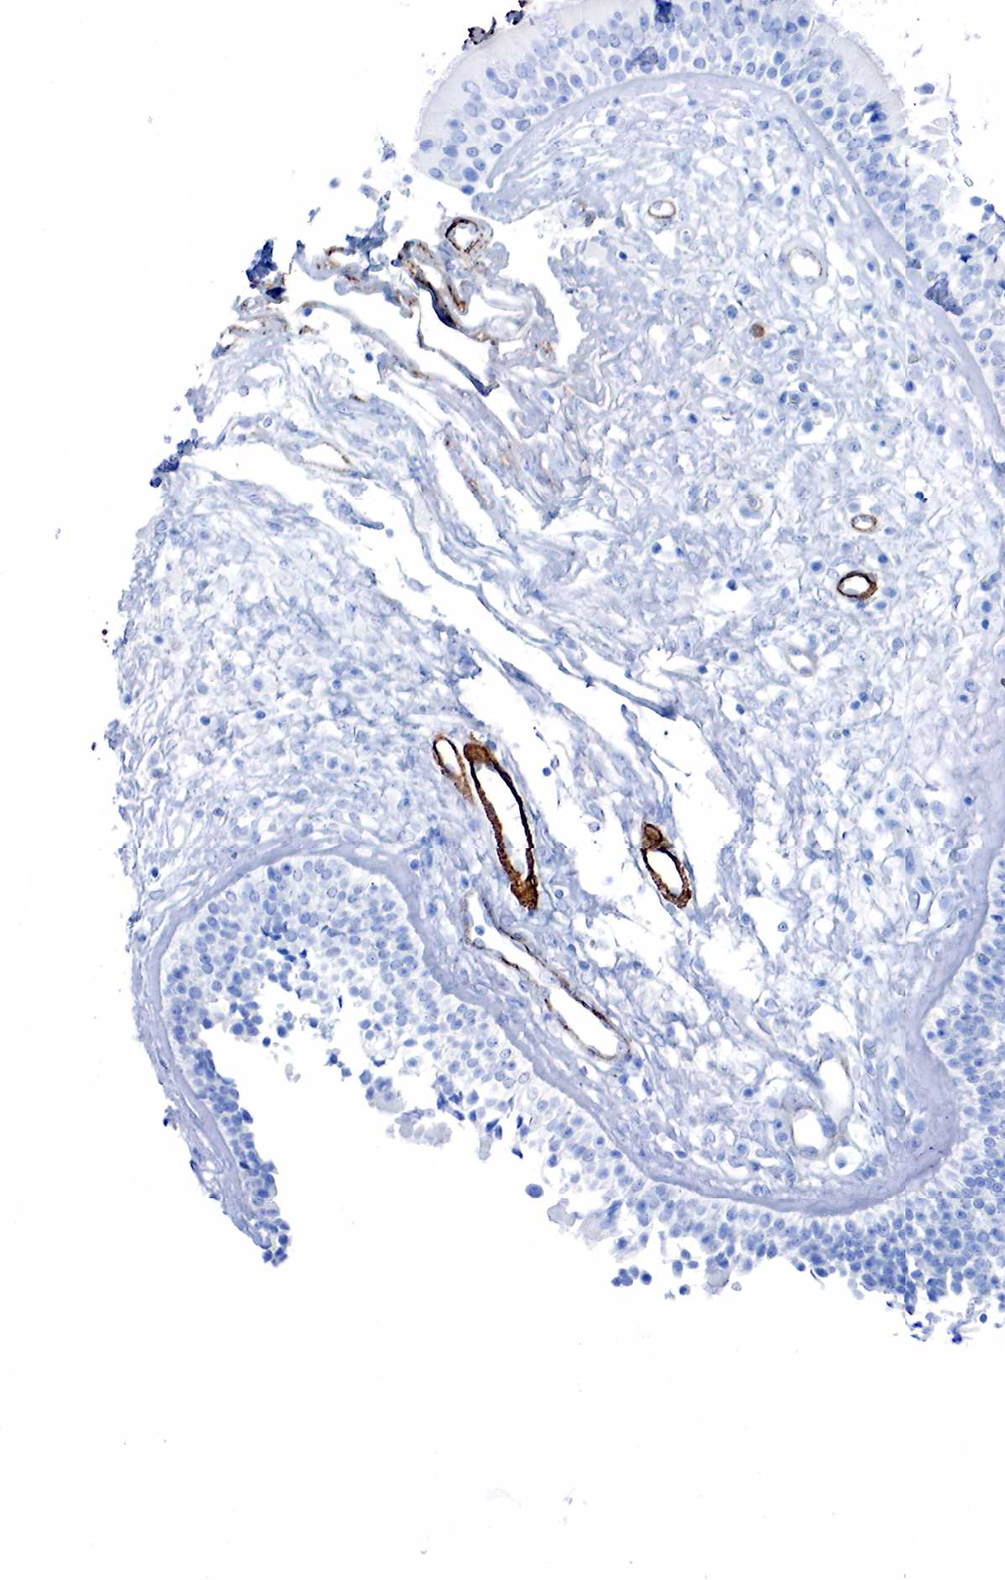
{"staining": {"intensity": "negative", "quantity": "none", "location": "none"}, "tissue": "nasopharynx", "cell_type": "Respiratory epithelial cells", "image_type": "normal", "snomed": [{"axis": "morphology", "description": "Normal tissue, NOS"}, {"axis": "topography", "description": "Nasopharynx"}], "caption": "Protein analysis of normal nasopharynx demonstrates no significant staining in respiratory epithelial cells. (Immunohistochemistry, brightfield microscopy, high magnification).", "gene": "ACTA1", "patient": {"sex": "male", "age": 63}}